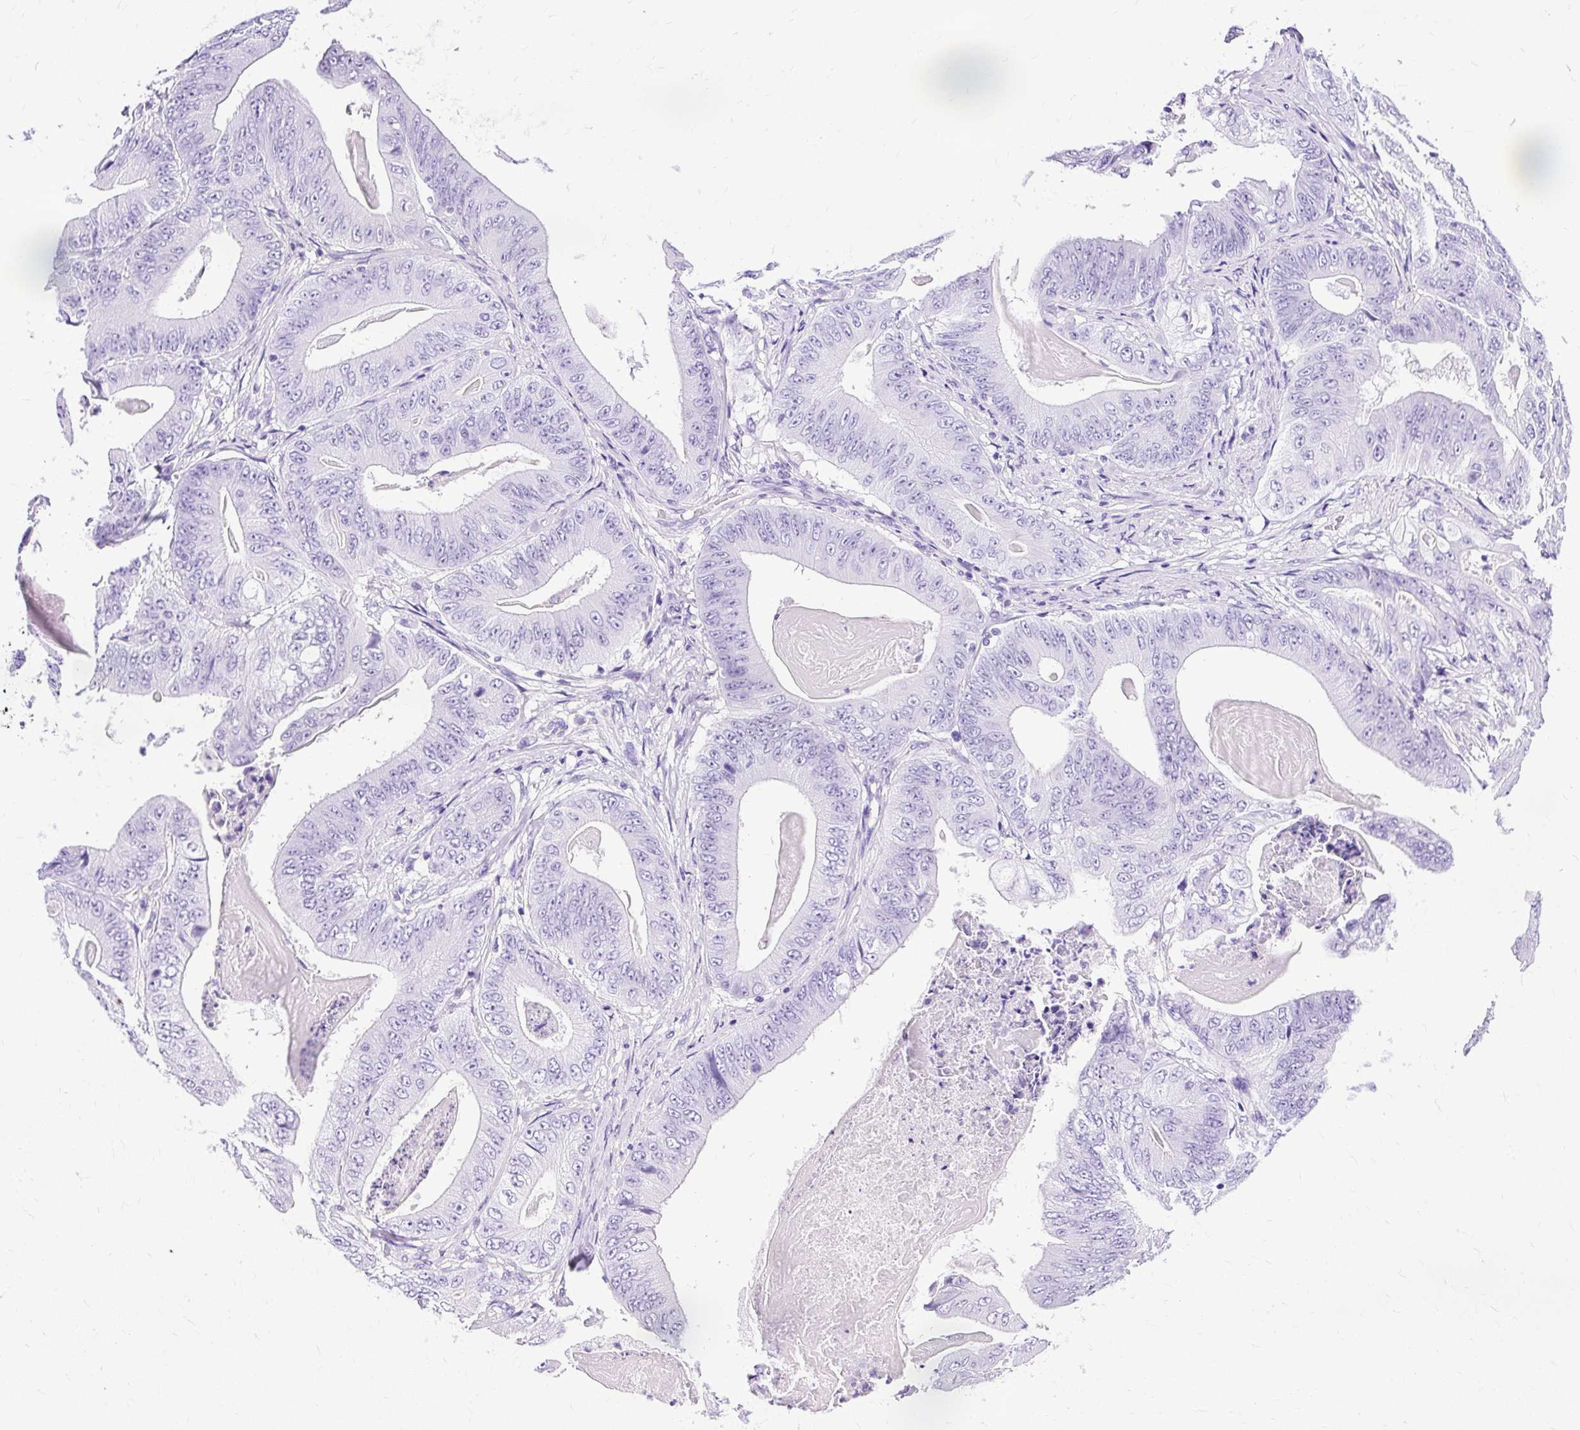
{"staining": {"intensity": "negative", "quantity": "none", "location": "none"}, "tissue": "stomach cancer", "cell_type": "Tumor cells", "image_type": "cancer", "snomed": [{"axis": "morphology", "description": "Adenocarcinoma, NOS"}, {"axis": "topography", "description": "Stomach"}], "caption": "Human adenocarcinoma (stomach) stained for a protein using immunohistochemistry (IHC) demonstrates no positivity in tumor cells.", "gene": "SLC8A2", "patient": {"sex": "female", "age": 73}}